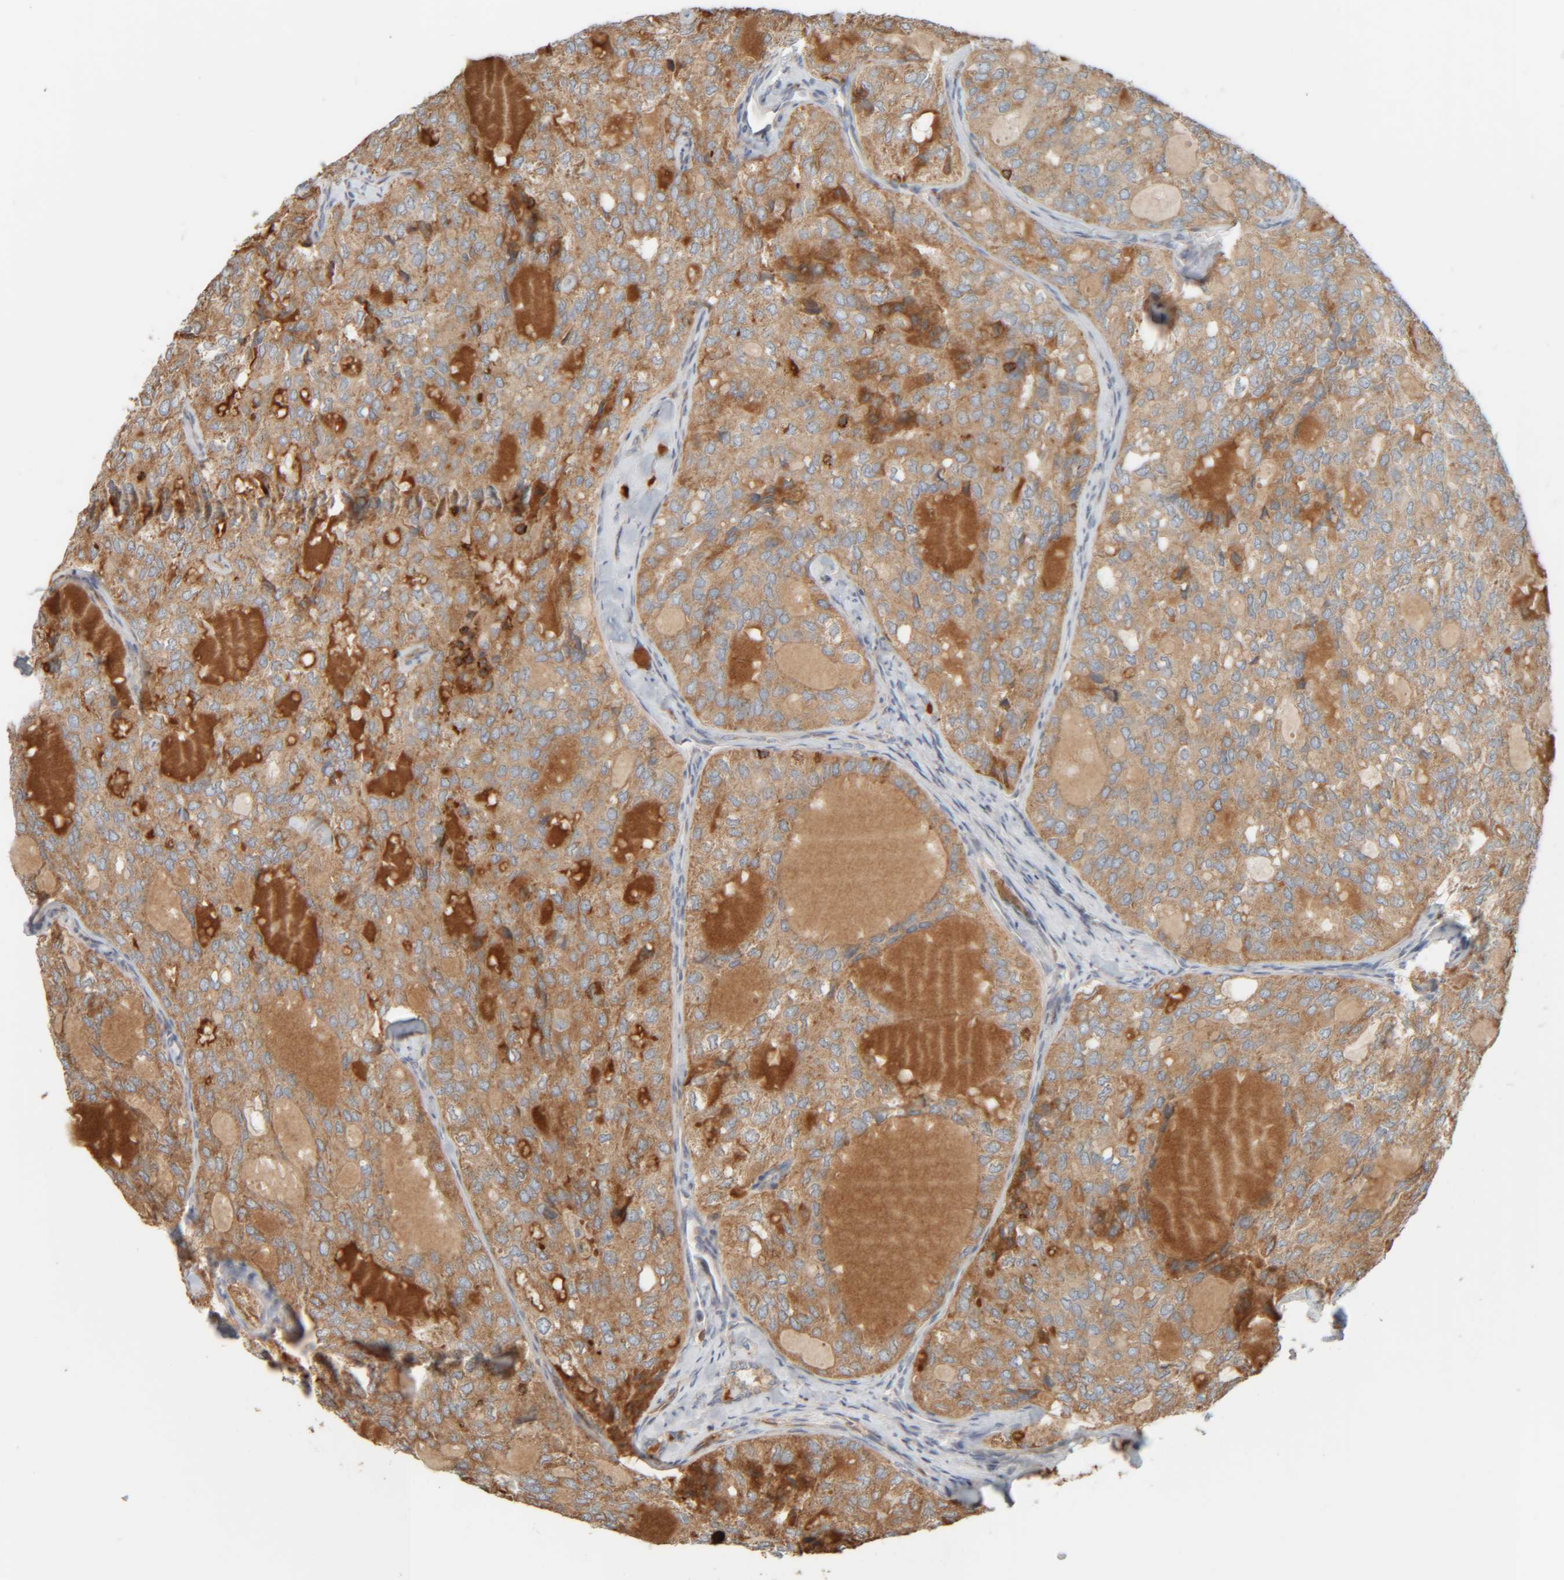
{"staining": {"intensity": "moderate", "quantity": ">75%", "location": "cytoplasmic/membranous"}, "tissue": "thyroid cancer", "cell_type": "Tumor cells", "image_type": "cancer", "snomed": [{"axis": "morphology", "description": "Follicular adenoma carcinoma, NOS"}, {"axis": "topography", "description": "Thyroid gland"}], "caption": "This photomicrograph demonstrates thyroid cancer stained with immunohistochemistry to label a protein in brown. The cytoplasmic/membranous of tumor cells show moderate positivity for the protein. Nuclei are counter-stained blue.", "gene": "CCDC57", "patient": {"sex": "male", "age": 75}}